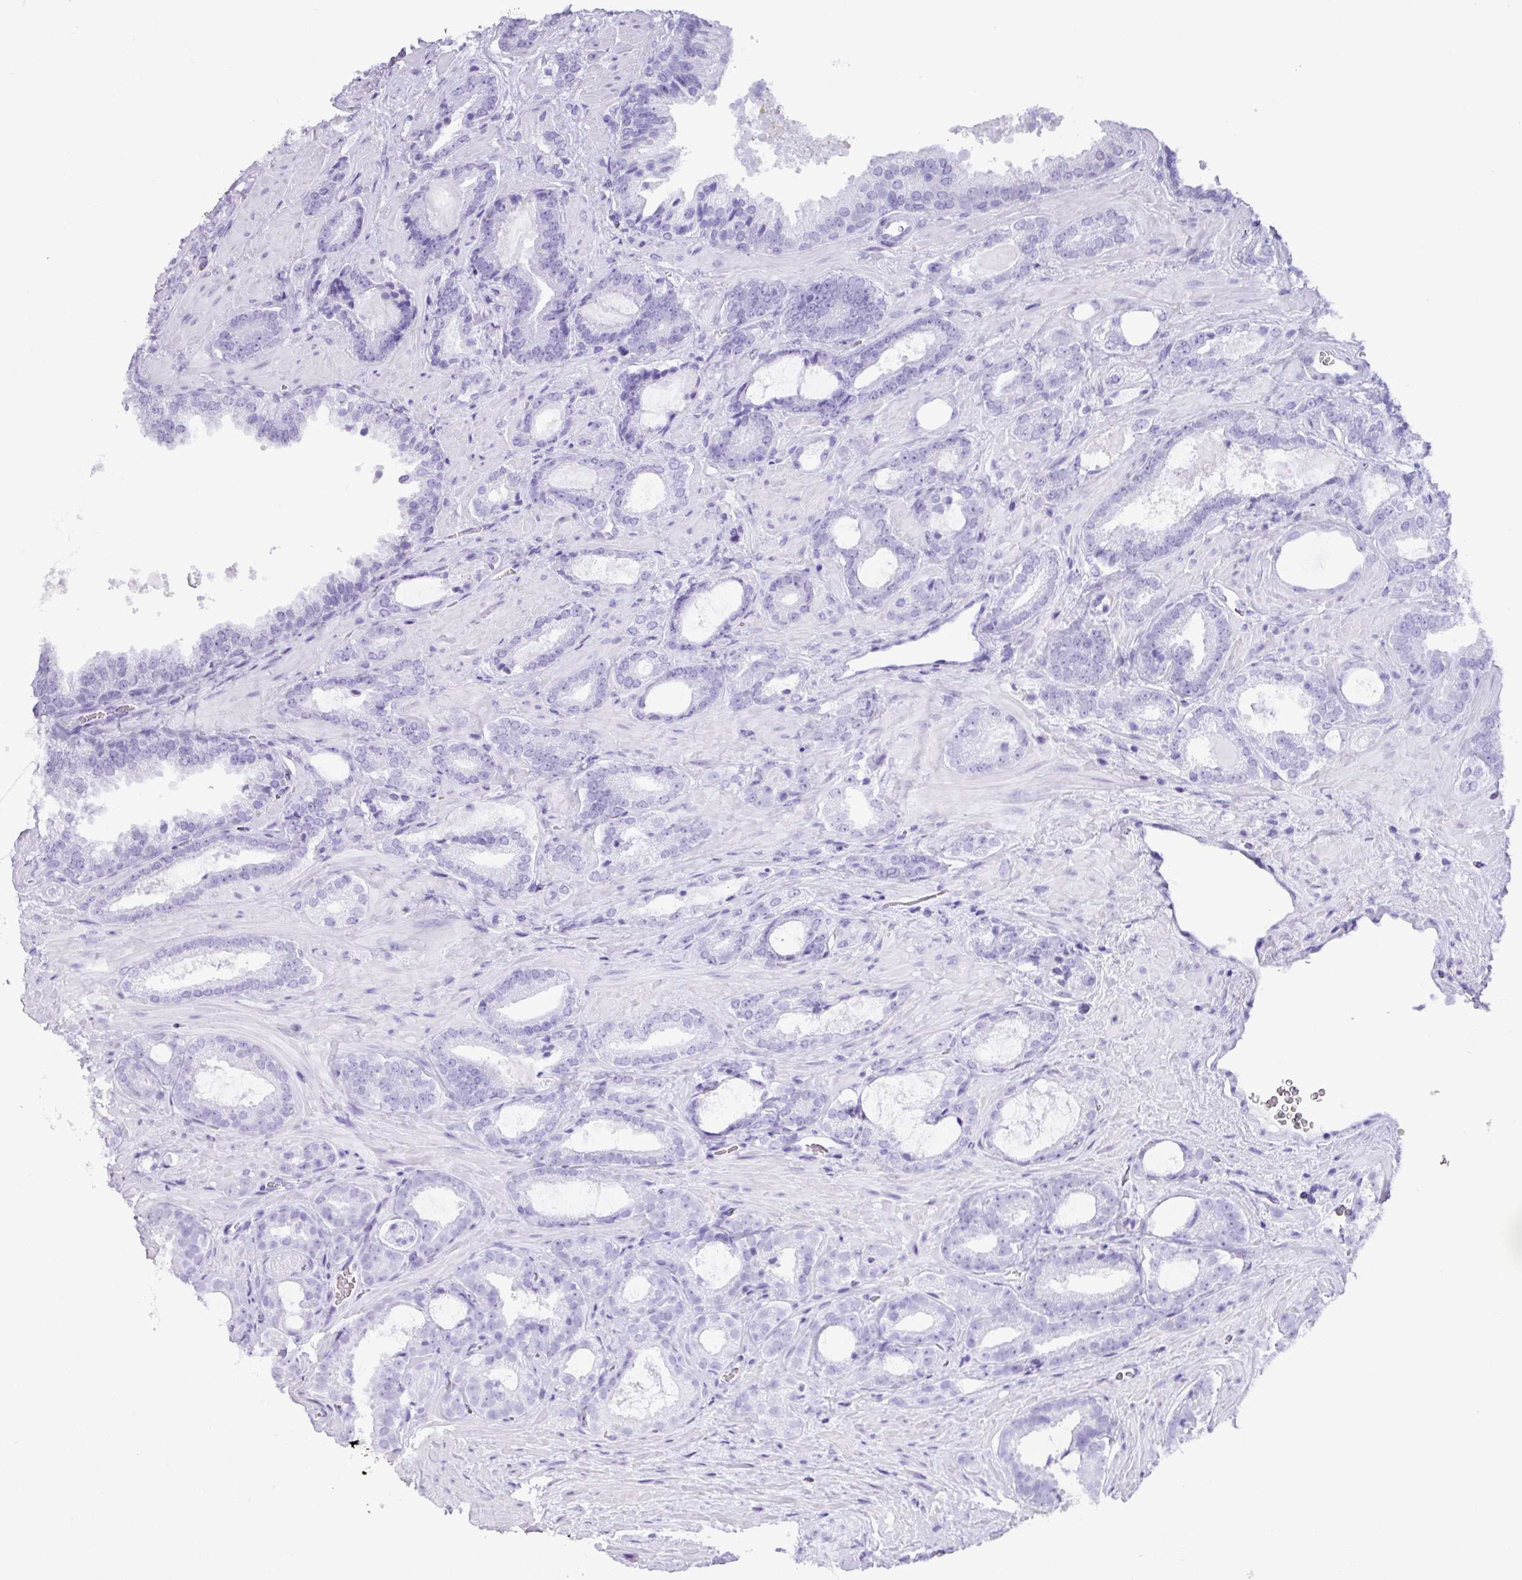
{"staining": {"intensity": "negative", "quantity": "none", "location": "none"}, "tissue": "prostate cancer", "cell_type": "Tumor cells", "image_type": "cancer", "snomed": [{"axis": "morphology", "description": "Adenocarcinoma, Low grade"}, {"axis": "topography", "description": "Prostate"}], "caption": "Tumor cells show no significant protein expression in prostate cancer. (Stains: DAB (3,3'-diaminobenzidine) immunohistochemistry (IHC) with hematoxylin counter stain, Microscopy: brightfield microscopy at high magnification).", "gene": "ZNF524", "patient": {"sex": "male", "age": 62}}